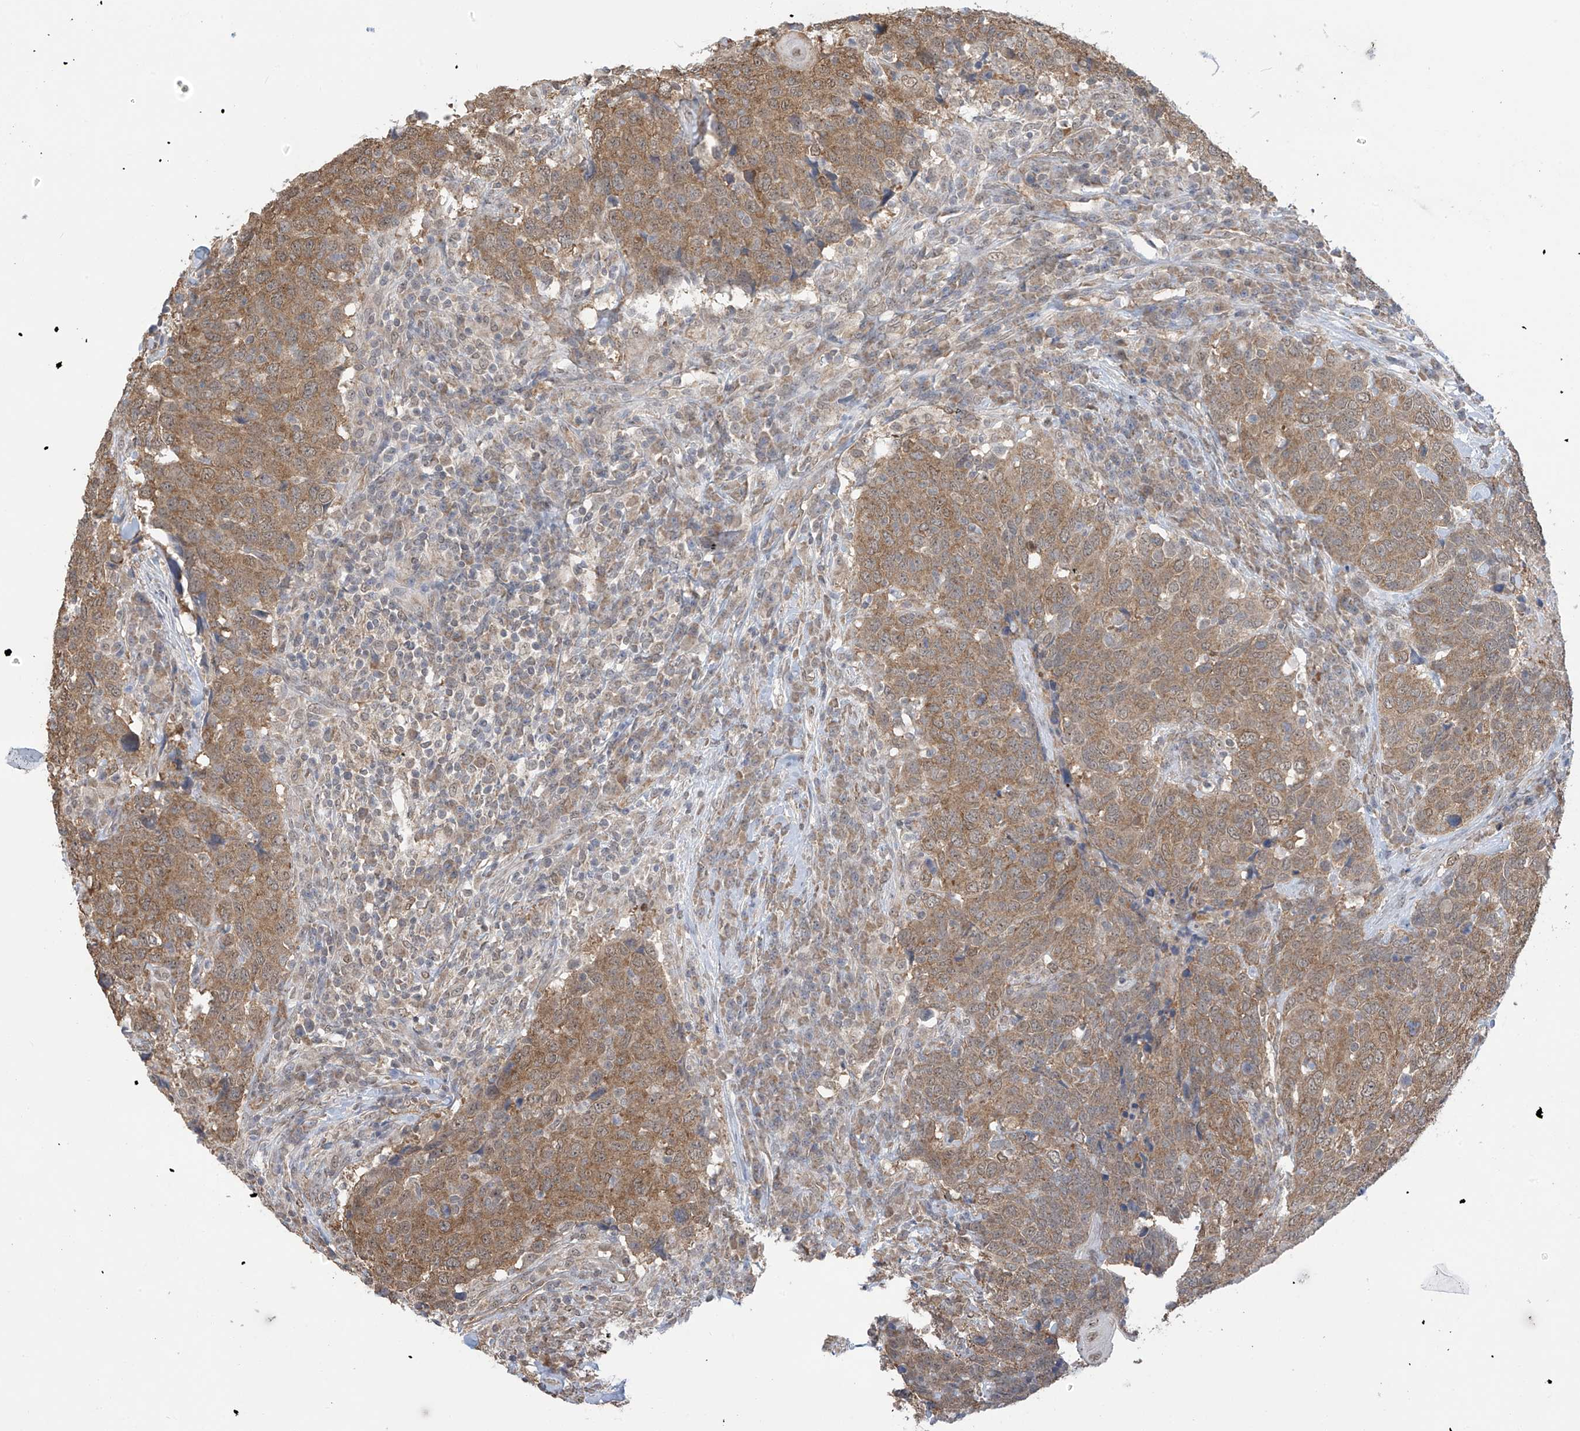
{"staining": {"intensity": "moderate", "quantity": ">75%", "location": "cytoplasmic/membranous,nuclear"}, "tissue": "head and neck cancer", "cell_type": "Tumor cells", "image_type": "cancer", "snomed": [{"axis": "morphology", "description": "Squamous cell carcinoma, NOS"}, {"axis": "topography", "description": "Head-Neck"}], "caption": "DAB (3,3'-diaminobenzidine) immunohistochemical staining of human squamous cell carcinoma (head and neck) demonstrates moderate cytoplasmic/membranous and nuclear protein expression in about >75% of tumor cells.", "gene": "KIAA1522", "patient": {"sex": "male", "age": 66}}